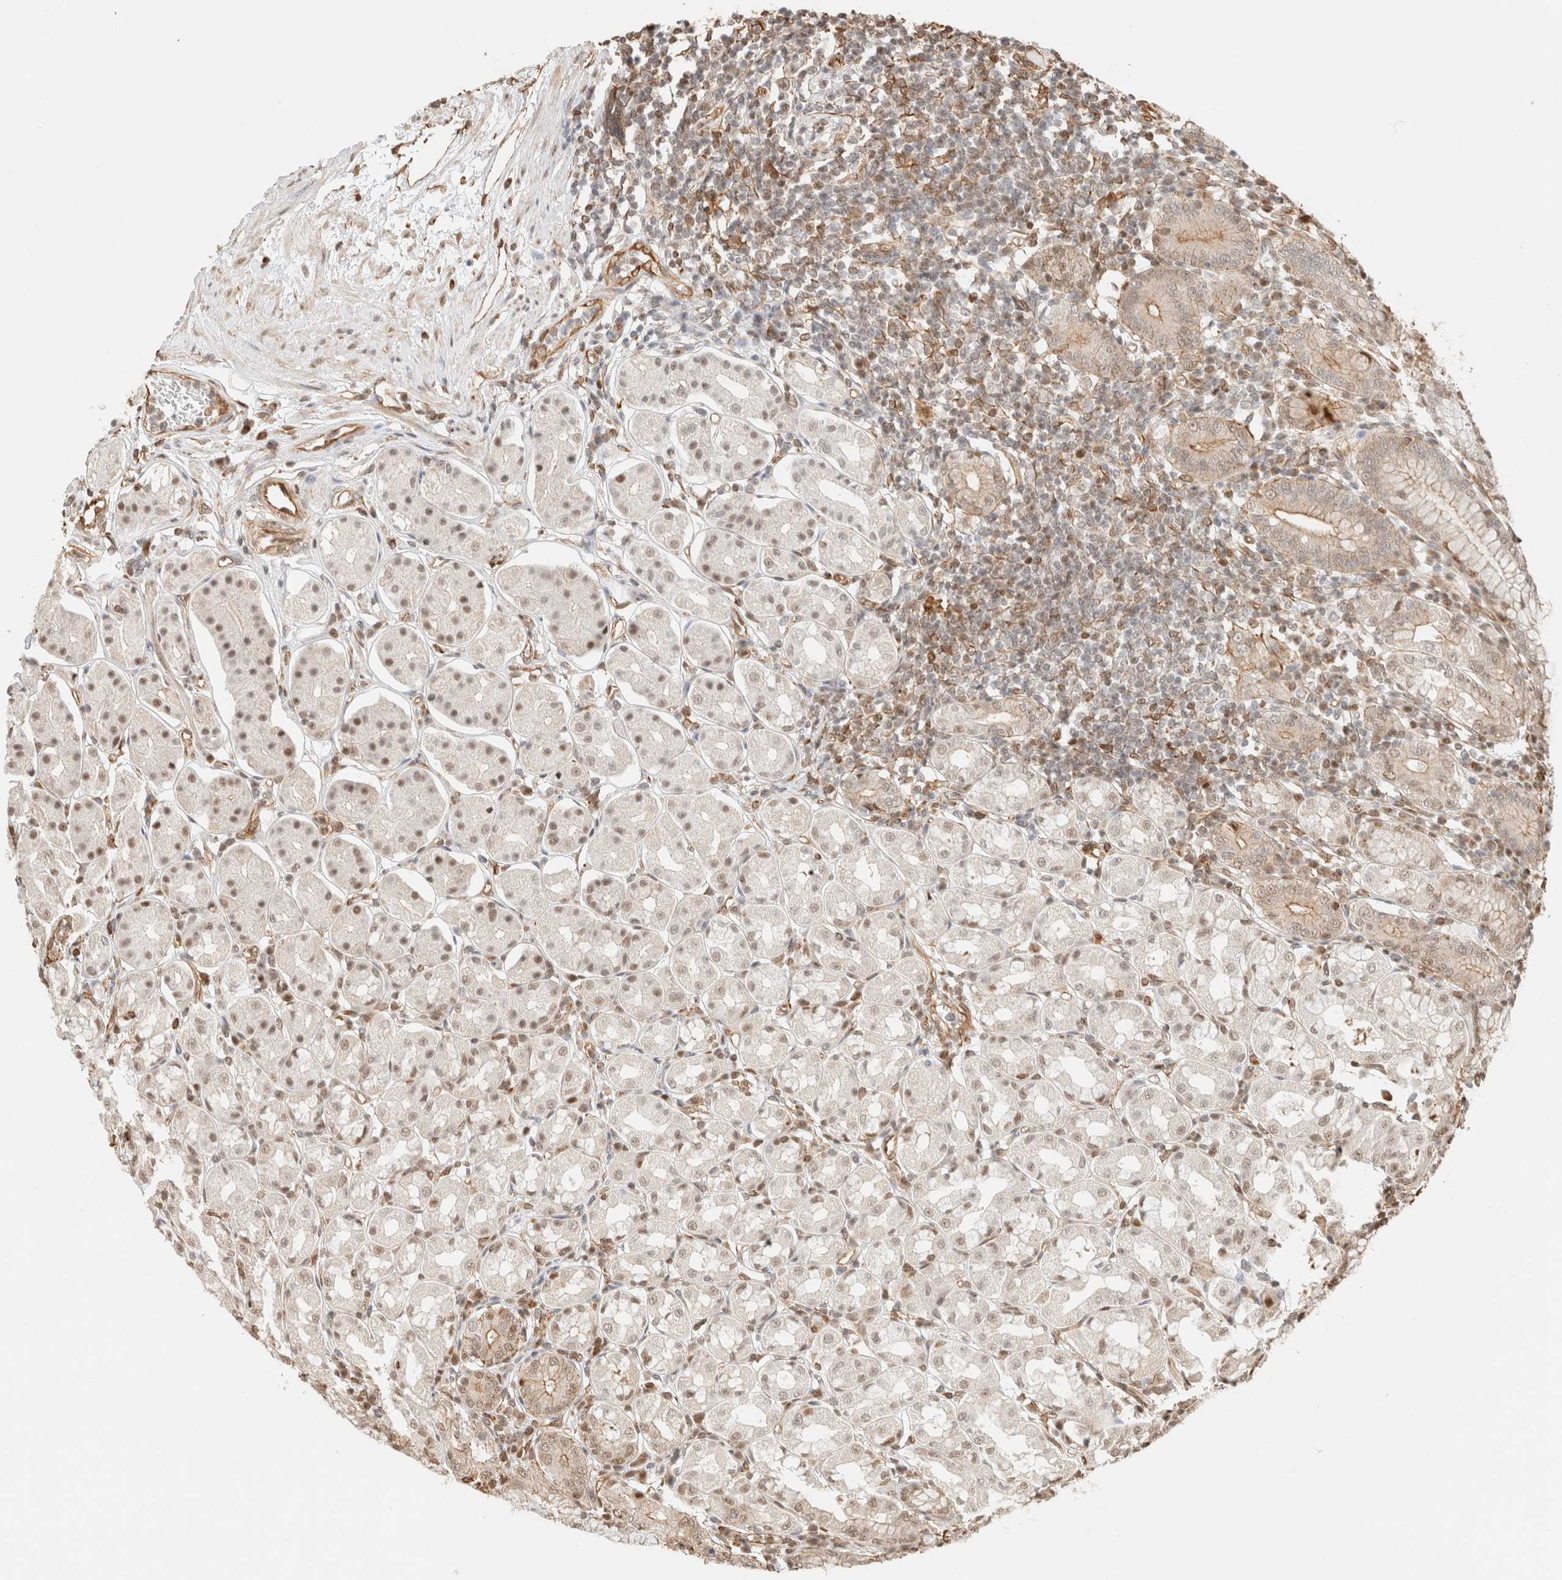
{"staining": {"intensity": "moderate", "quantity": ">75%", "location": "cytoplasmic/membranous,nuclear"}, "tissue": "stomach", "cell_type": "Glandular cells", "image_type": "normal", "snomed": [{"axis": "morphology", "description": "Normal tissue, NOS"}, {"axis": "topography", "description": "Stomach"}, {"axis": "topography", "description": "Stomach, lower"}], "caption": "Immunohistochemical staining of normal human stomach exhibits medium levels of moderate cytoplasmic/membranous,nuclear positivity in about >75% of glandular cells. The protein is stained brown, and the nuclei are stained in blue (DAB IHC with brightfield microscopy, high magnification).", "gene": "ARID5A", "patient": {"sex": "female", "age": 56}}